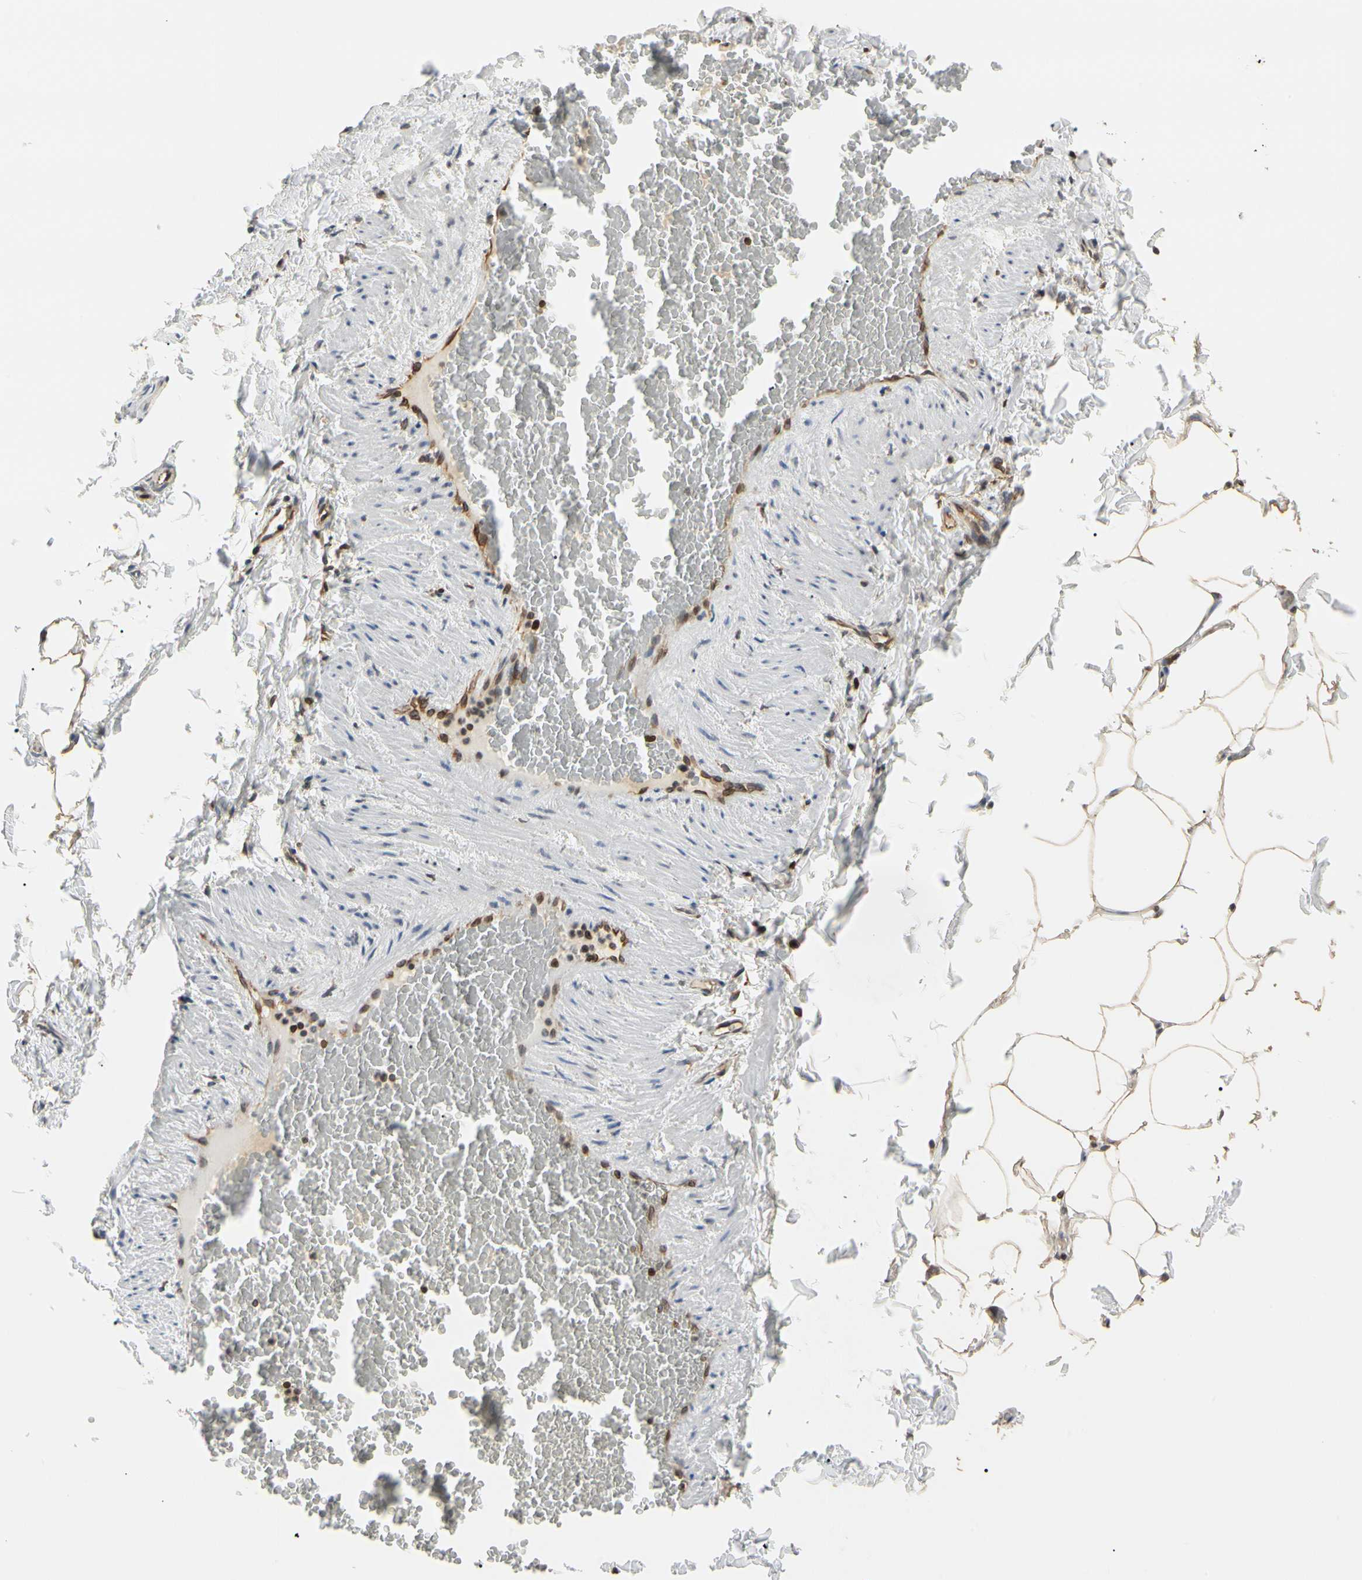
{"staining": {"intensity": "moderate", "quantity": ">75%", "location": "cytoplasmic/membranous,nuclear"}, "tissue": "adipose tissue", "cell_type": "Adipocytes", "image_type": "normal", "snomed": [{"axis": "morphology", "description": "Normal tissue, NOS"}, {"axis": "topography", "description": "Vascular tissue"}], "caption": "Immunohistochemical staining of normal human adipose tissue reveals moderate cytoplasmic/membranous,nuclear protein expression in about >75% of adipocytes. The protein of interest is shown in brown color, while the nuclei are stained blue.", "gene": "TMPO", "patient": {"sex": "male", "age": 41}}